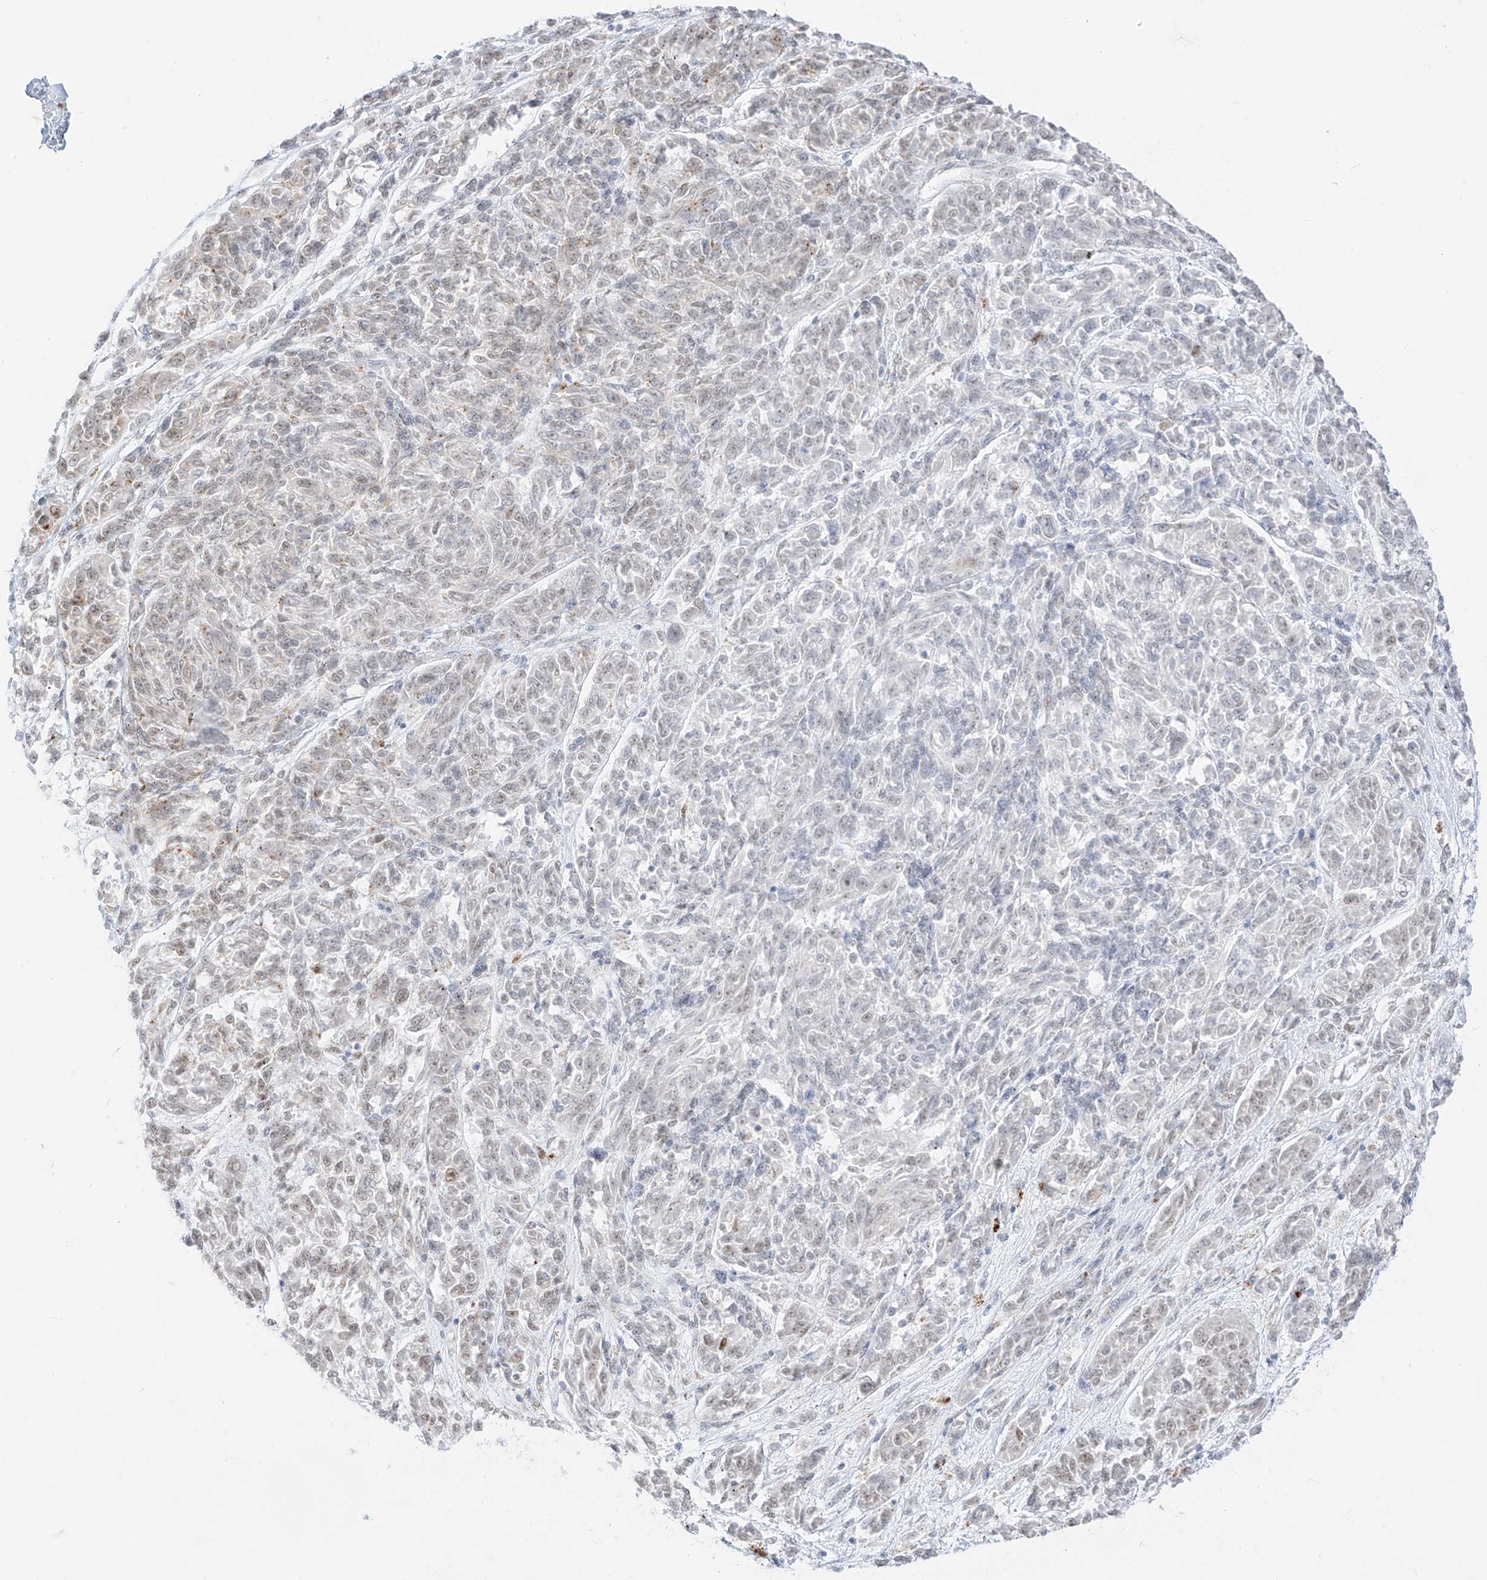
{"staining": {"intensity": "weak", "quantity": "<25%", "location": "nuclear"}, "tissue": "melanoma", "cell_type": "Tumor cells", "image_type": "cancer", "snomed": [{"axis": "morphology", "description": "Malignant melanoma, NOS"}, {"axis": "topography", "description": "Skin"}], "caption": "The immunohistochemistry photomicrograph has no significant expression in tumor cells of malignant melanoma tissue. (DAB (3,3'-diaminobenzidine) immunohistochemistry (IHC) with hematoxylin counter stain).", "gene": "SUPT5H", "patient": {"sex": "male", "age": 53}}